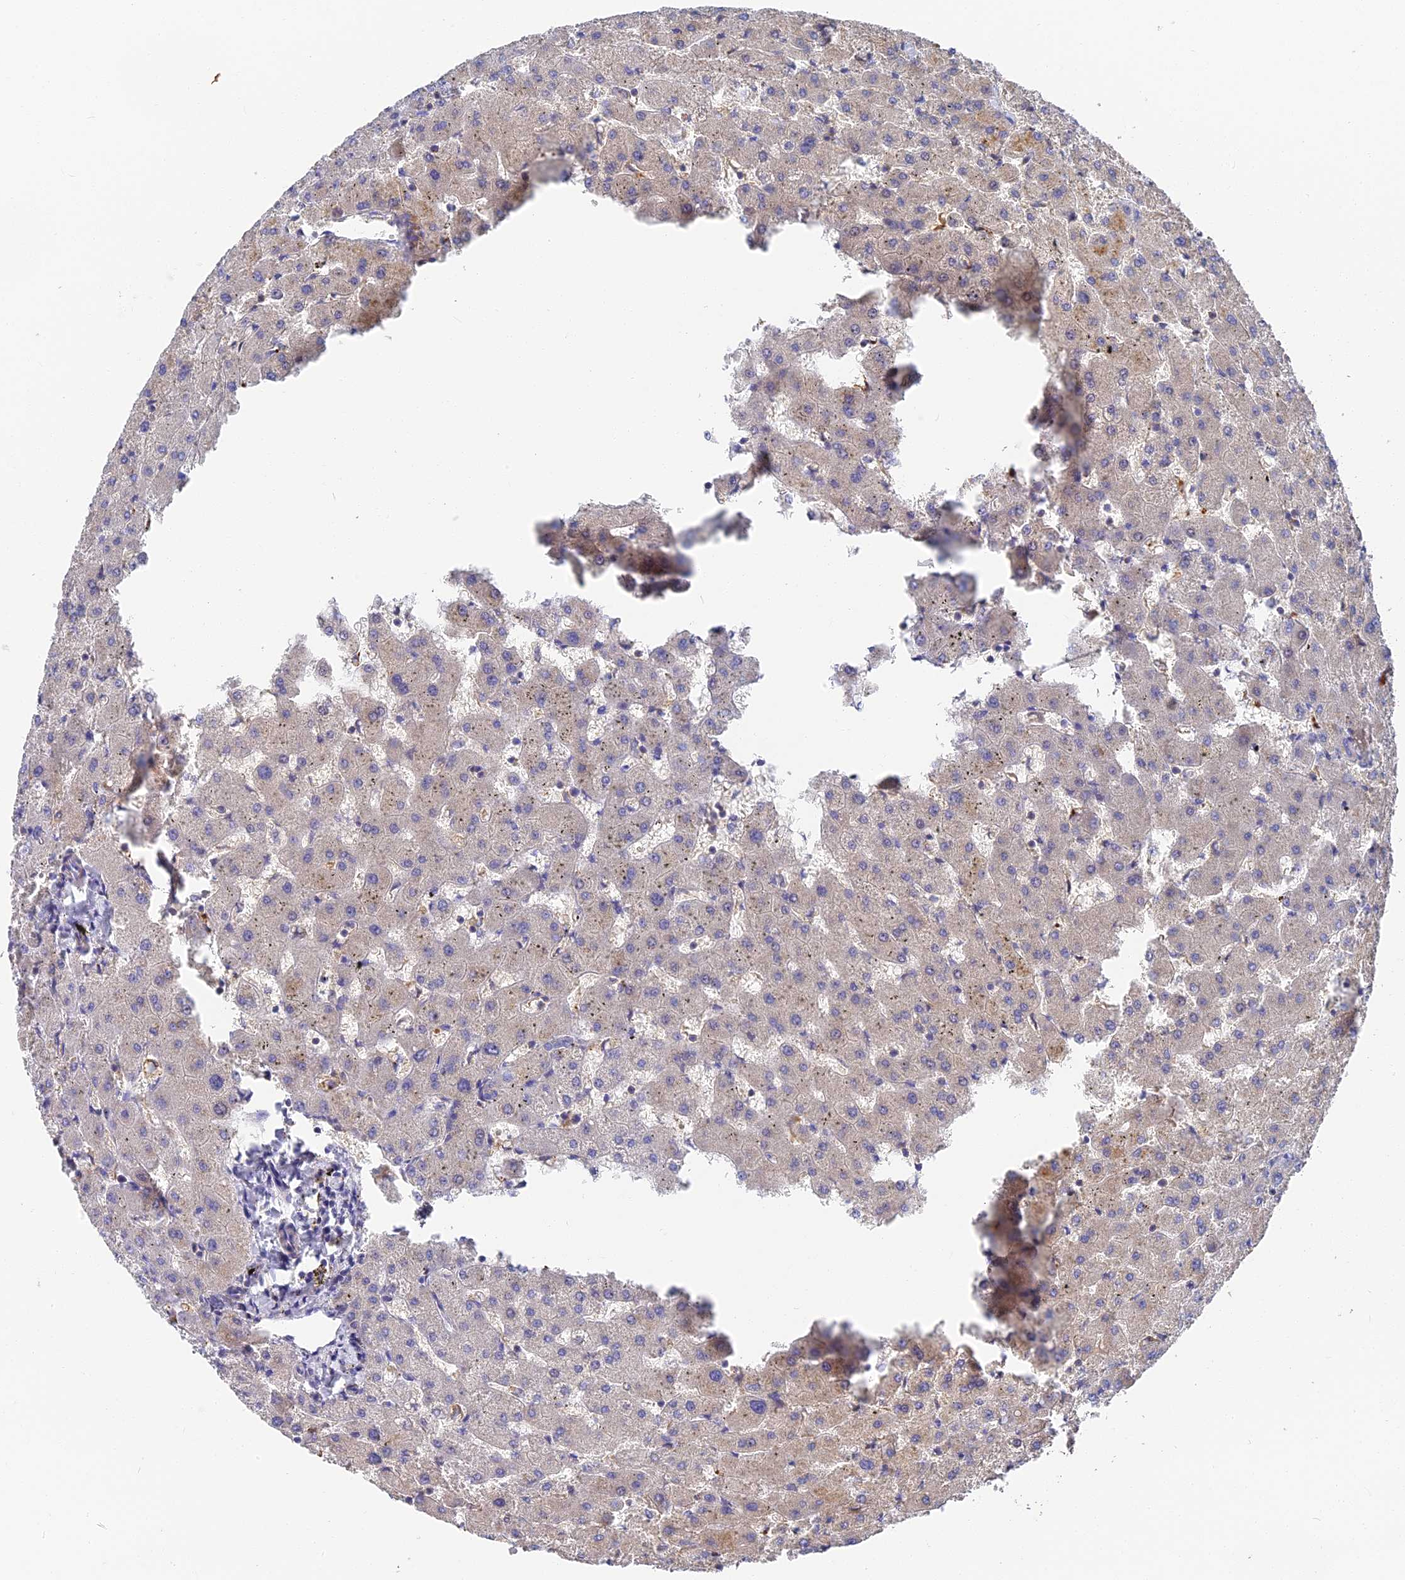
{"staining": {"intensity": "negative", "quantity": "none", "location": "none"}, "tissue": "liver", "cell_type": "Cholangiocytes", "image_type": "normal", "snomed": [{"axis": "morphology", "description": "Normal tissue, NOS"}, {"axis": "topography", "description": "Liver"}], "caption": "High power microscopy photomicrograph of an immunohistochemistry micrograph of unremarkable liver, revealing no significant positivity in cholangiocytes.", "gene": "CCDC113", "patient": {"sex": "female", "age": 63}}